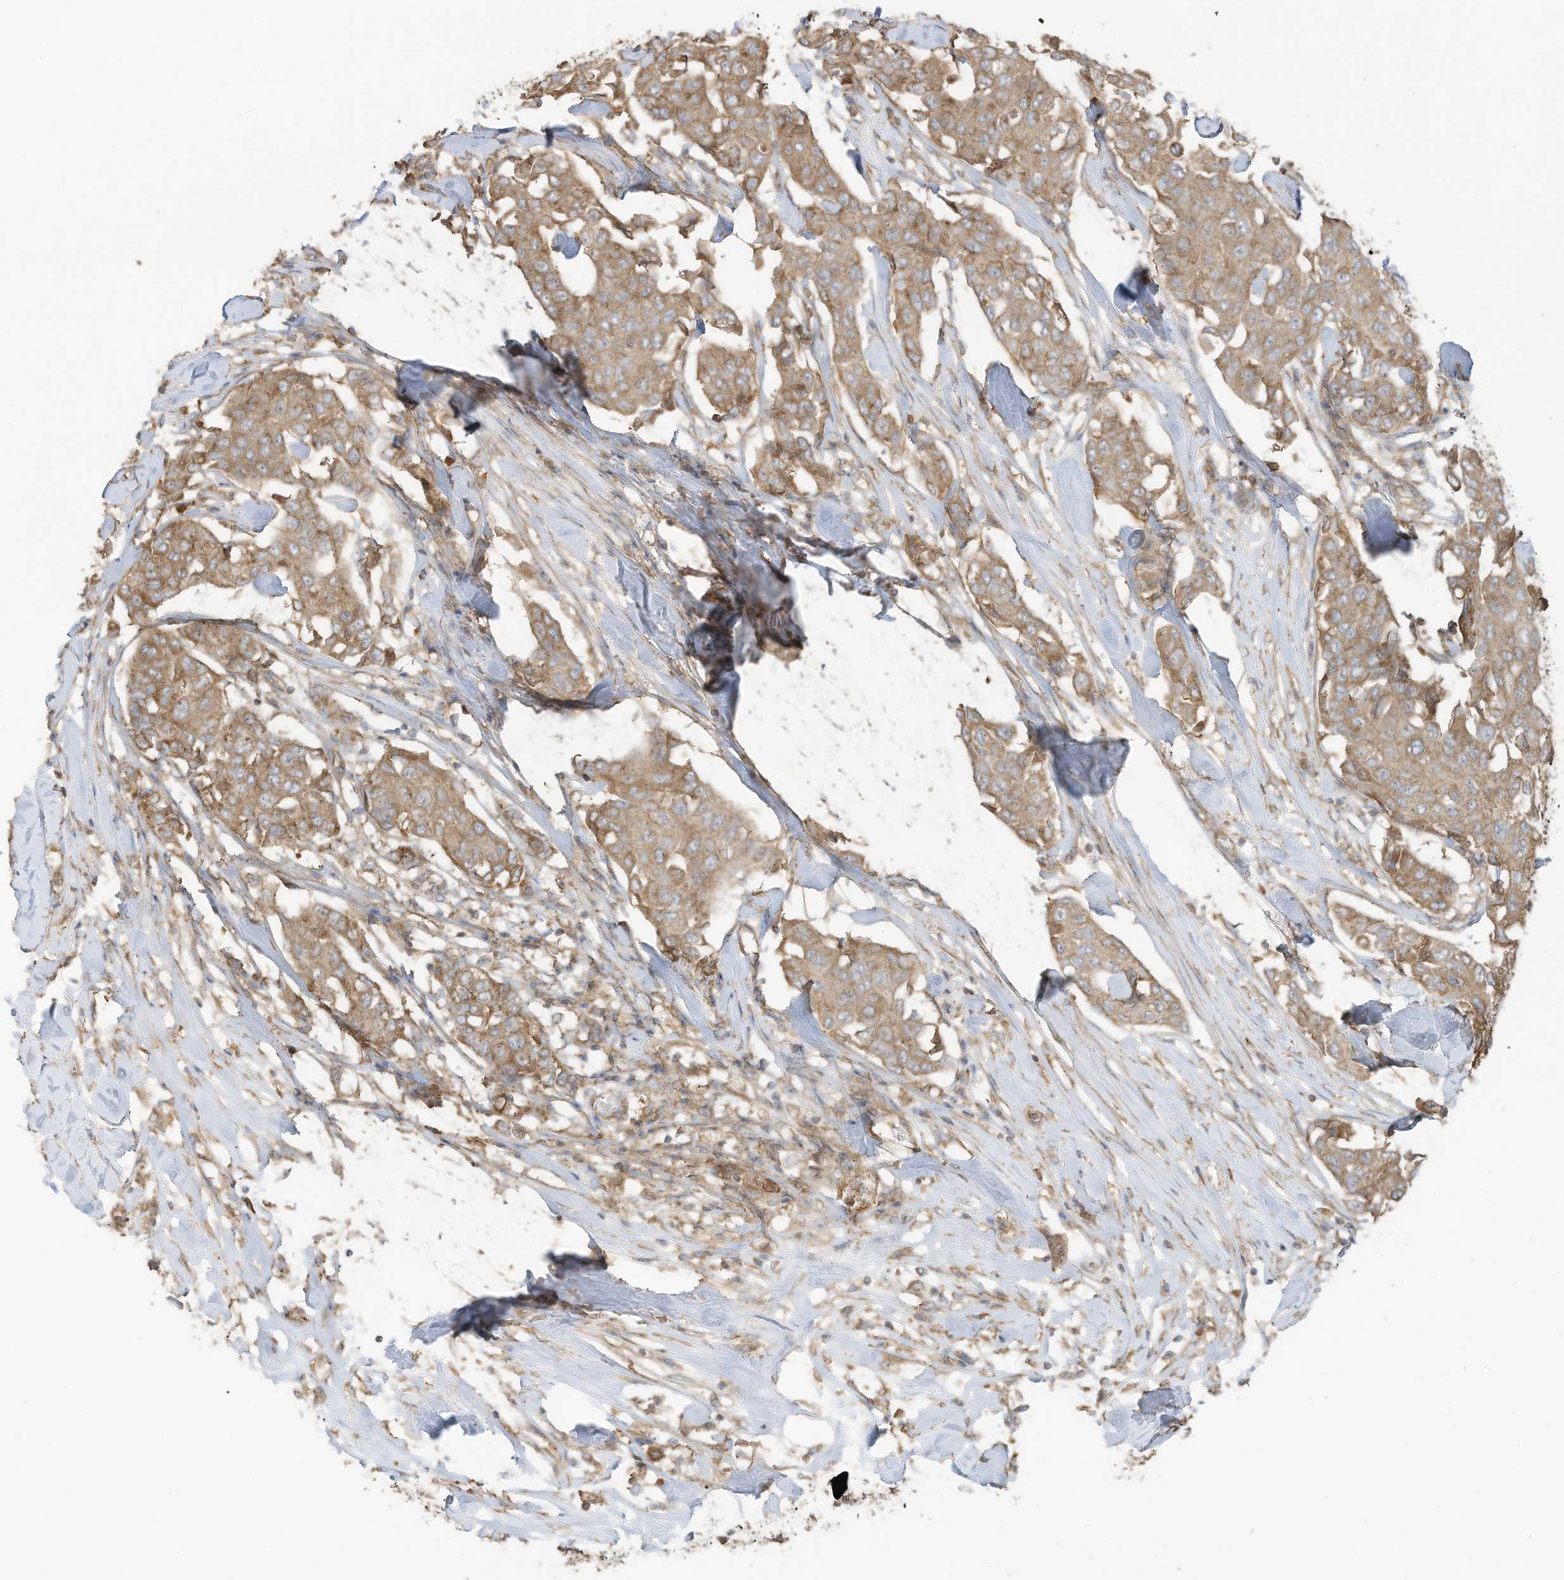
{"staining": {"intensity": "moderate", "quantity": ">75%", "location": "cytoplasmic/membranous"}, "tissue": "breast cancer", "cell_type": "Tumor cells", "image_type": "cancer", "snomed": [{"axis": "morphology", "description": "Duct carcinoma"}, {"axis": "topography", "description": "Breast"}], "caption": "Immunohistochemical staining of intraductal carcinoma (breast) shows moderate cytoplasmic/membranous protein staining in approximately >75% of tumor cells.", "gene": "CGAS", "patient": {"sex": "female", "age": 80}}